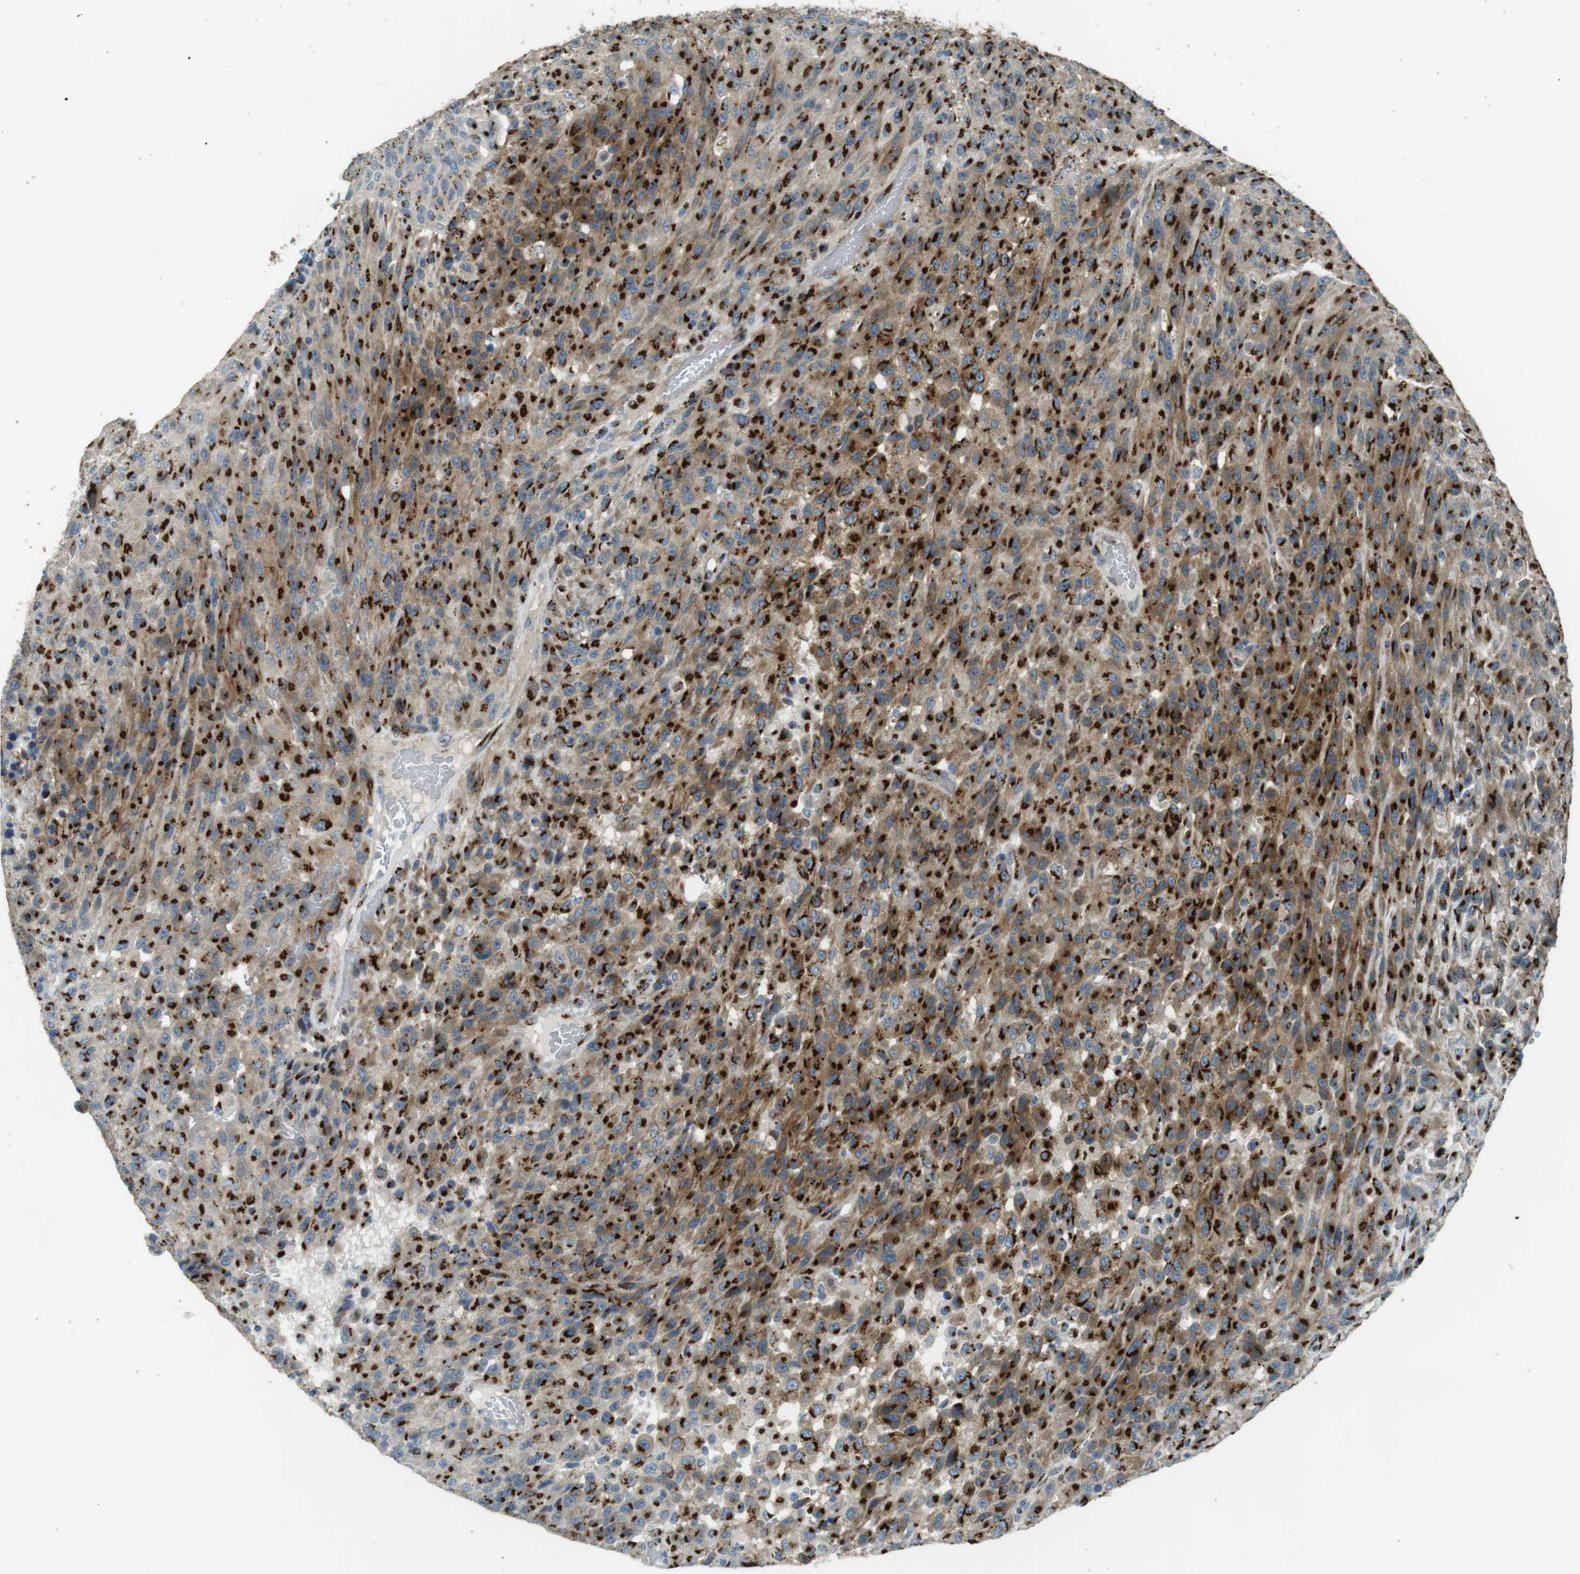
{"staining": {"intensity": "strong", "quantity": ">75%", "location": "cytoplasmic/membranous"}, "tissue": "urothelial cancer", "cell_type": "Tumor cells", "image_type": "cancer", "snomed": [{"axis": "morphology", "description": "Urothelial carcinoma, High grade"}, {"axis": "topography", "description": "Urinary bladder"}], "caption": "An immunohistochemistry (IHC) micrograph of tumor tissue is shown. Protein staining in brown labels strong cytoplasmic/membranous positivity in urothelial cancer within tumor cells.", "gene": "TMEM115", "patient": {"sex": "male", "age": 66}}